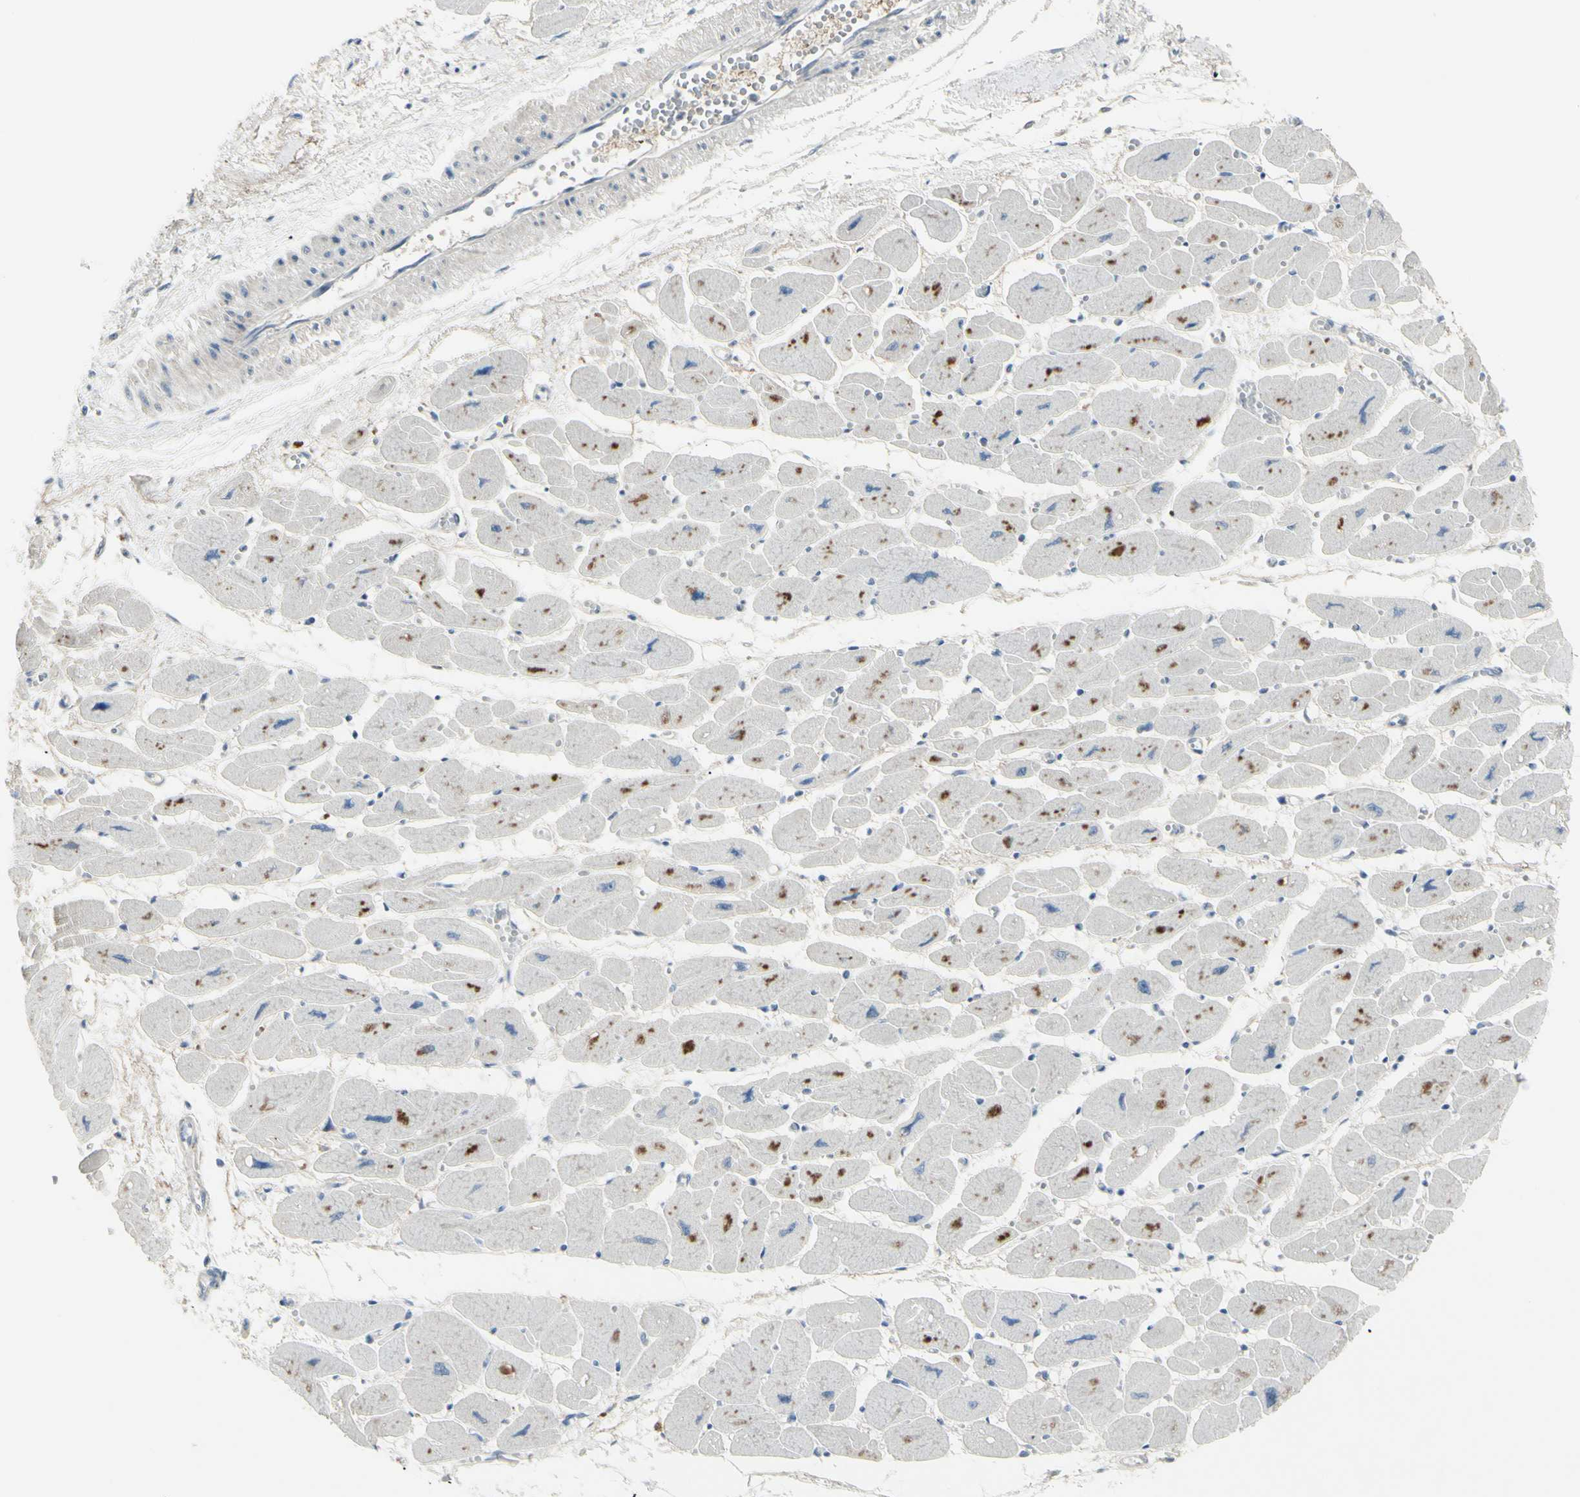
{"staining": {"intensity": "moderate", "quantity": "25%-75%", "location": "cytoplasmic/membranous"}, "tissue": "heart muscle", "cell_type": "Cardiomyocytes", "image_type": "normal", "snomed": [{"axis": "morphology", "description": "Normal tissue, NOS"}, {"axis": "topography", "description": "Heart"}], "caption": "Normal heart muscle was stained to show a protein in brown. There is medium levels of moderate cytoplasmic/membranous staining in approximately 25%-75% of cardiomyocytes.", "gene": "ETNK1", "patient": {"sex": "female", "age": 54}}